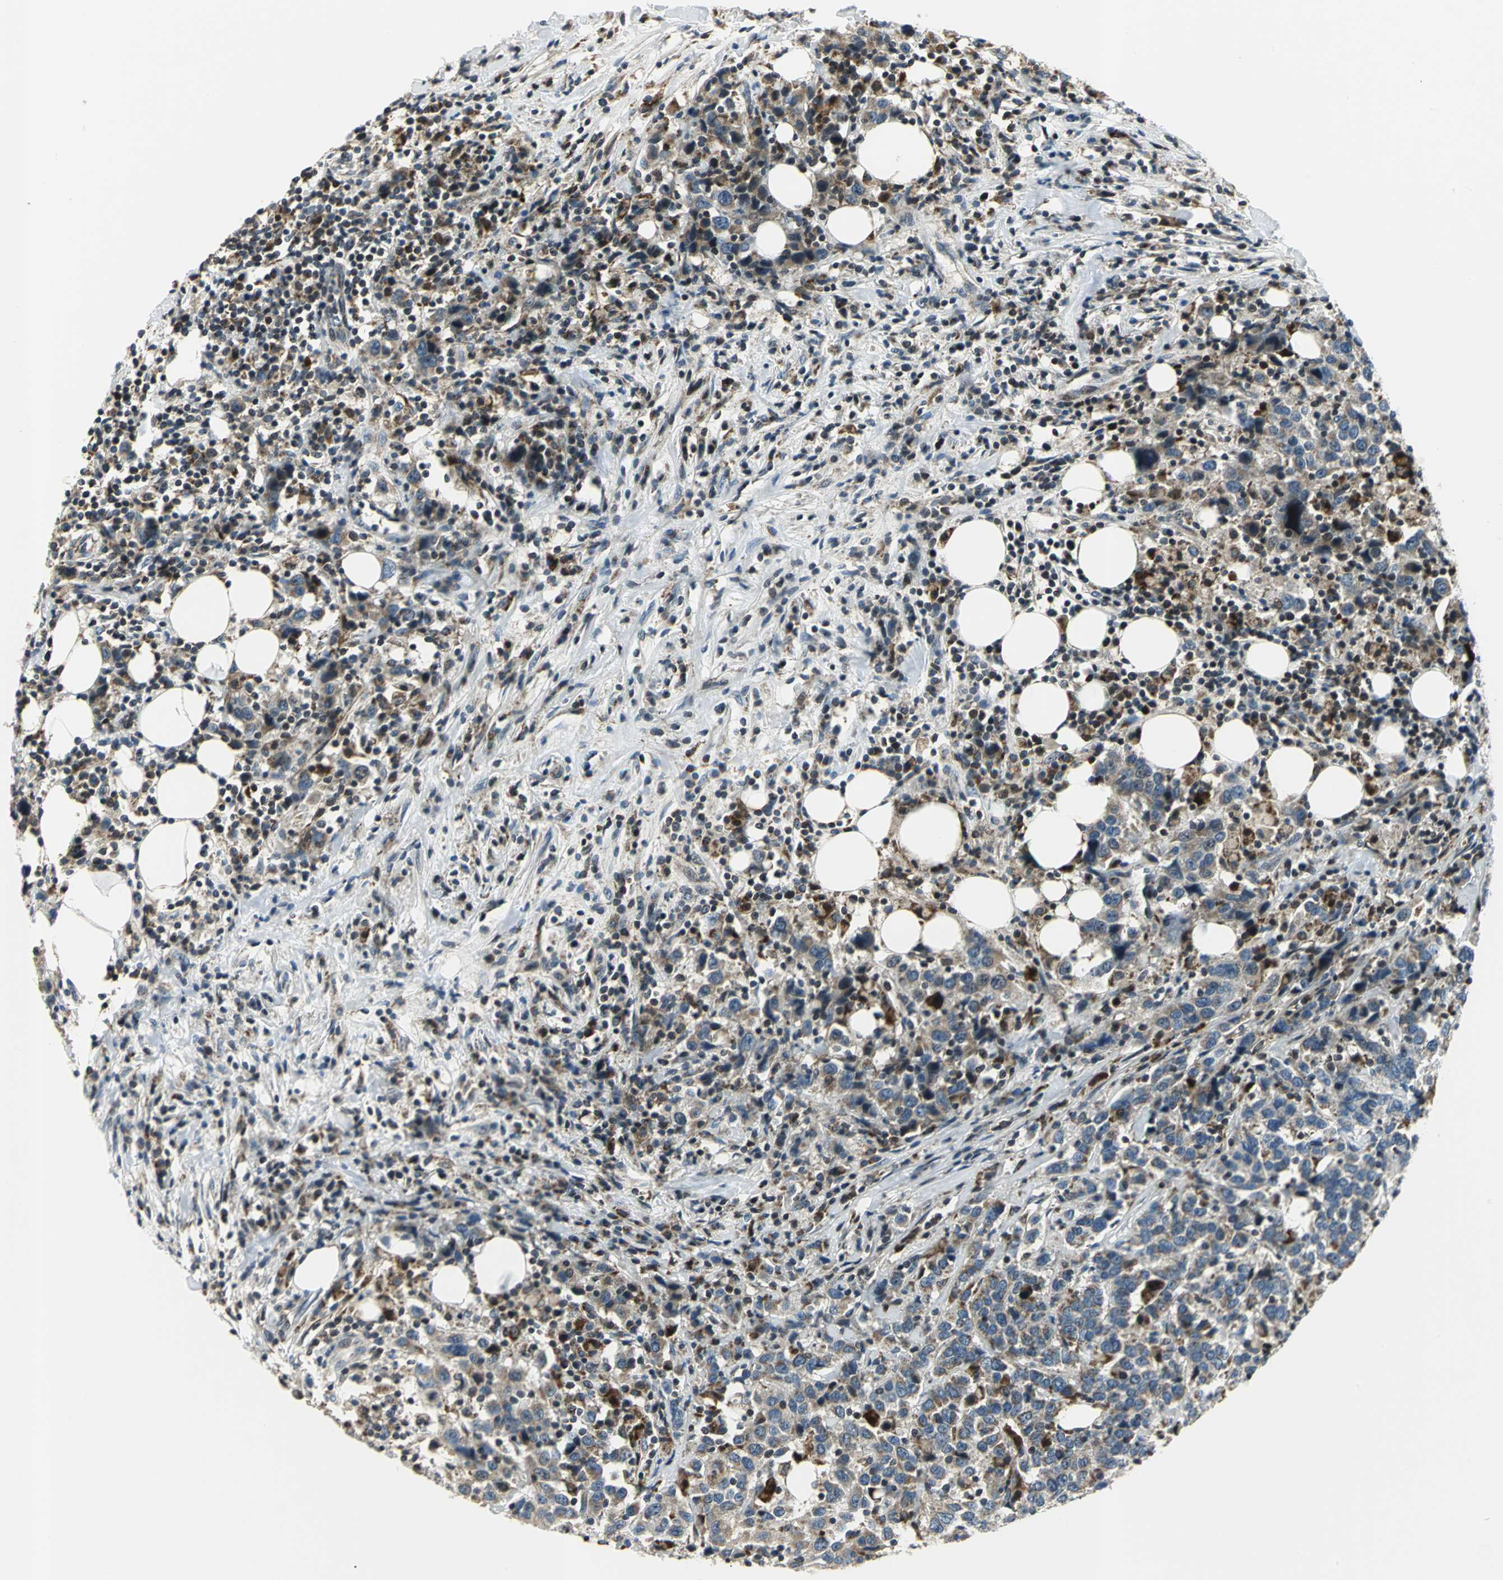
{"staining": {"intensity": "moderate", "quantity": "25%-75%", "location": "cytoplasmic/membranous"}, "tissue": "urothelial cancer", "cell_type": "Tumor cells", "image_type": "cancer", "snomed": [{"axis": "morphology", "description": "Urothelial carcinoma, High grade"}, {"axis": "topography", "description": "Urinary bladder"}], "caption": "Immunohistochemical staining of human urothelial cancer demonstrates medium levels of moderate cytoplasmic/membranous protein expression in approximately 25%-75% of tumor cells.", "gene": "USP40", "patient": {"sex": "male", "age": 61}}